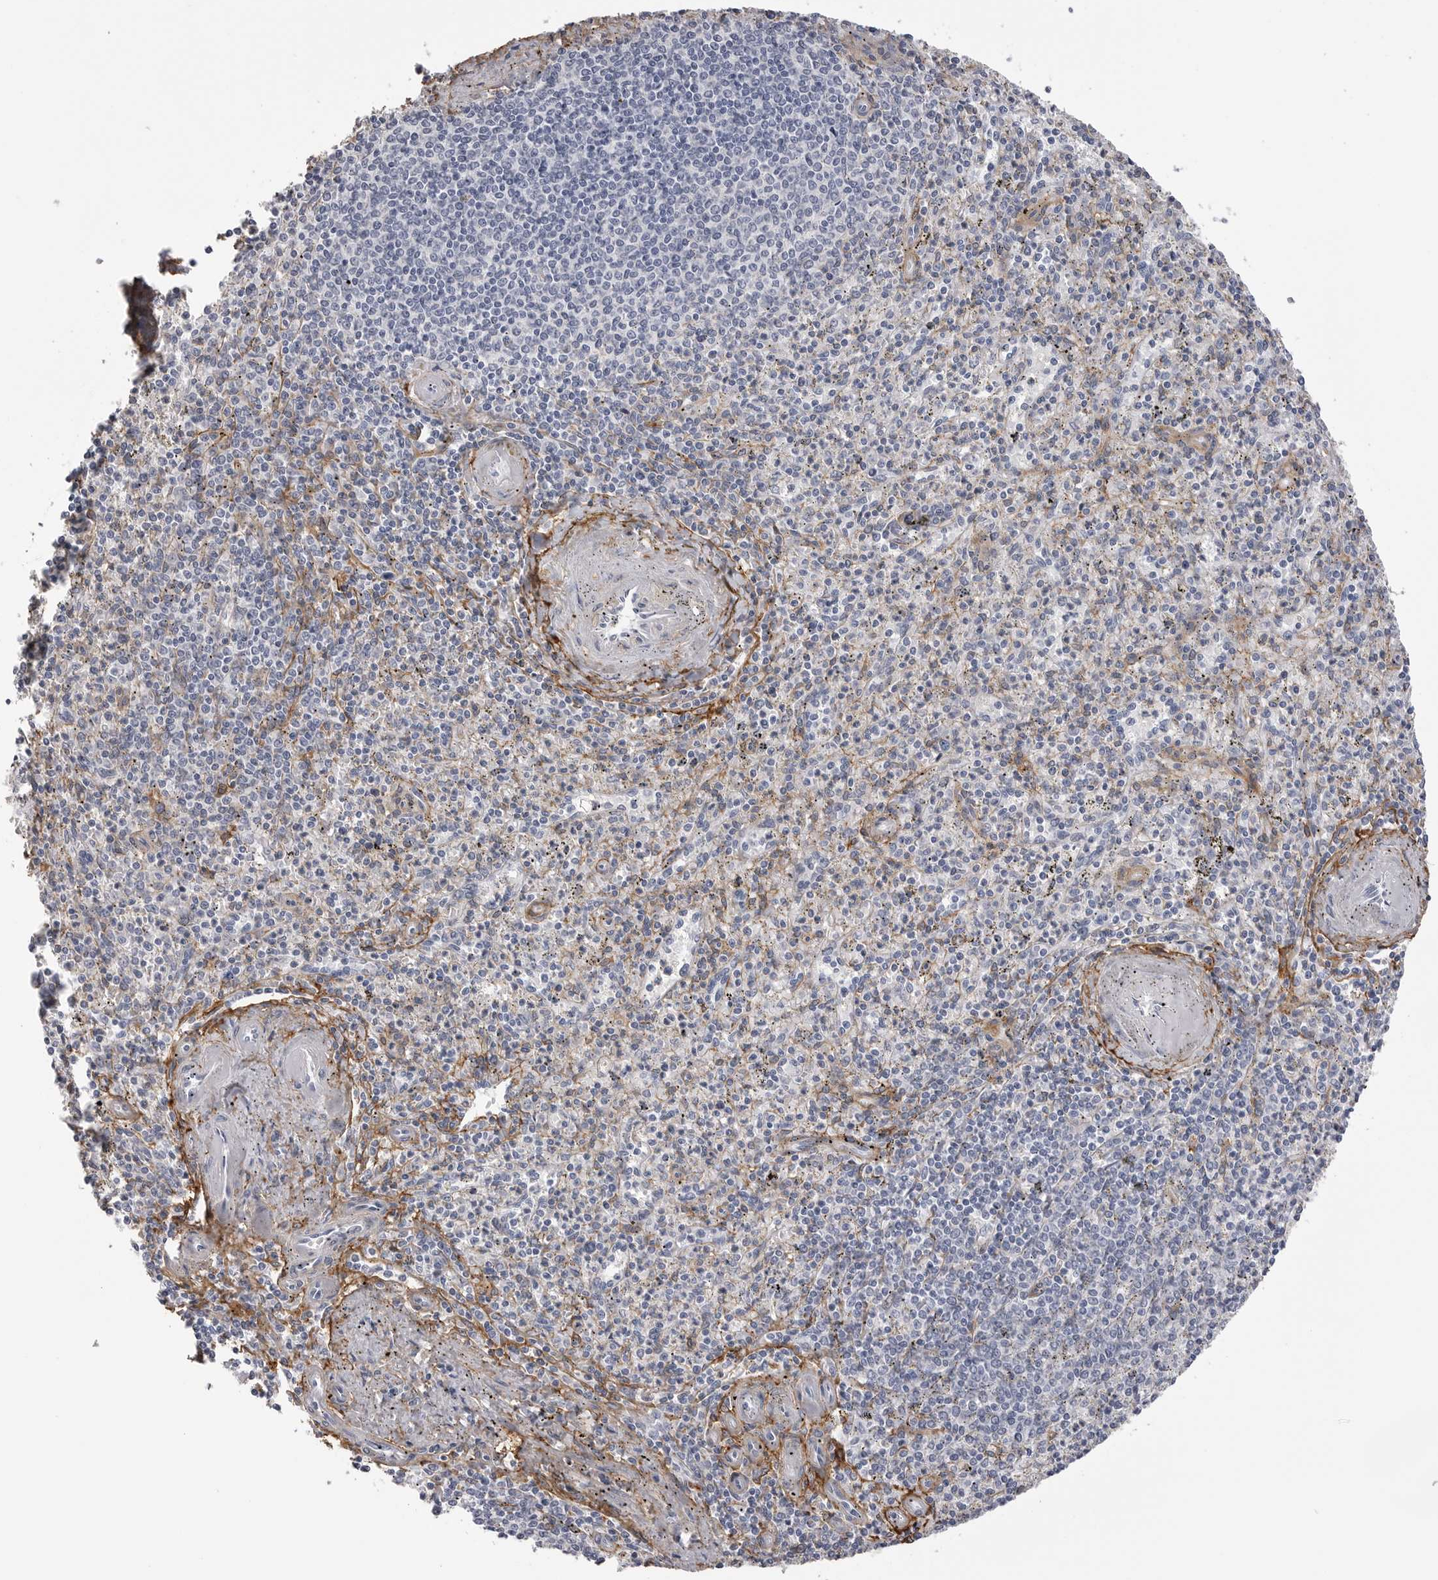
{"staining": {"intensity": "negative", "quantity": "none", "location": "none"}, "tissue": "spleen", "cell_type": "Cells in red pulp", "image_type": "normal", "snomed": [{"axis": "morphology", "description": "Normal tissue, NOS"}, {"axis": "topography", "description": "Spleen"}], "caption": "Immunohistochemistry histopathology image of benign spleen stained for a protein (brown), which reveals no positivity in cells in red pulp.", "gene": "AKAP12", "patient": {"sex": "male", "age": 72}}